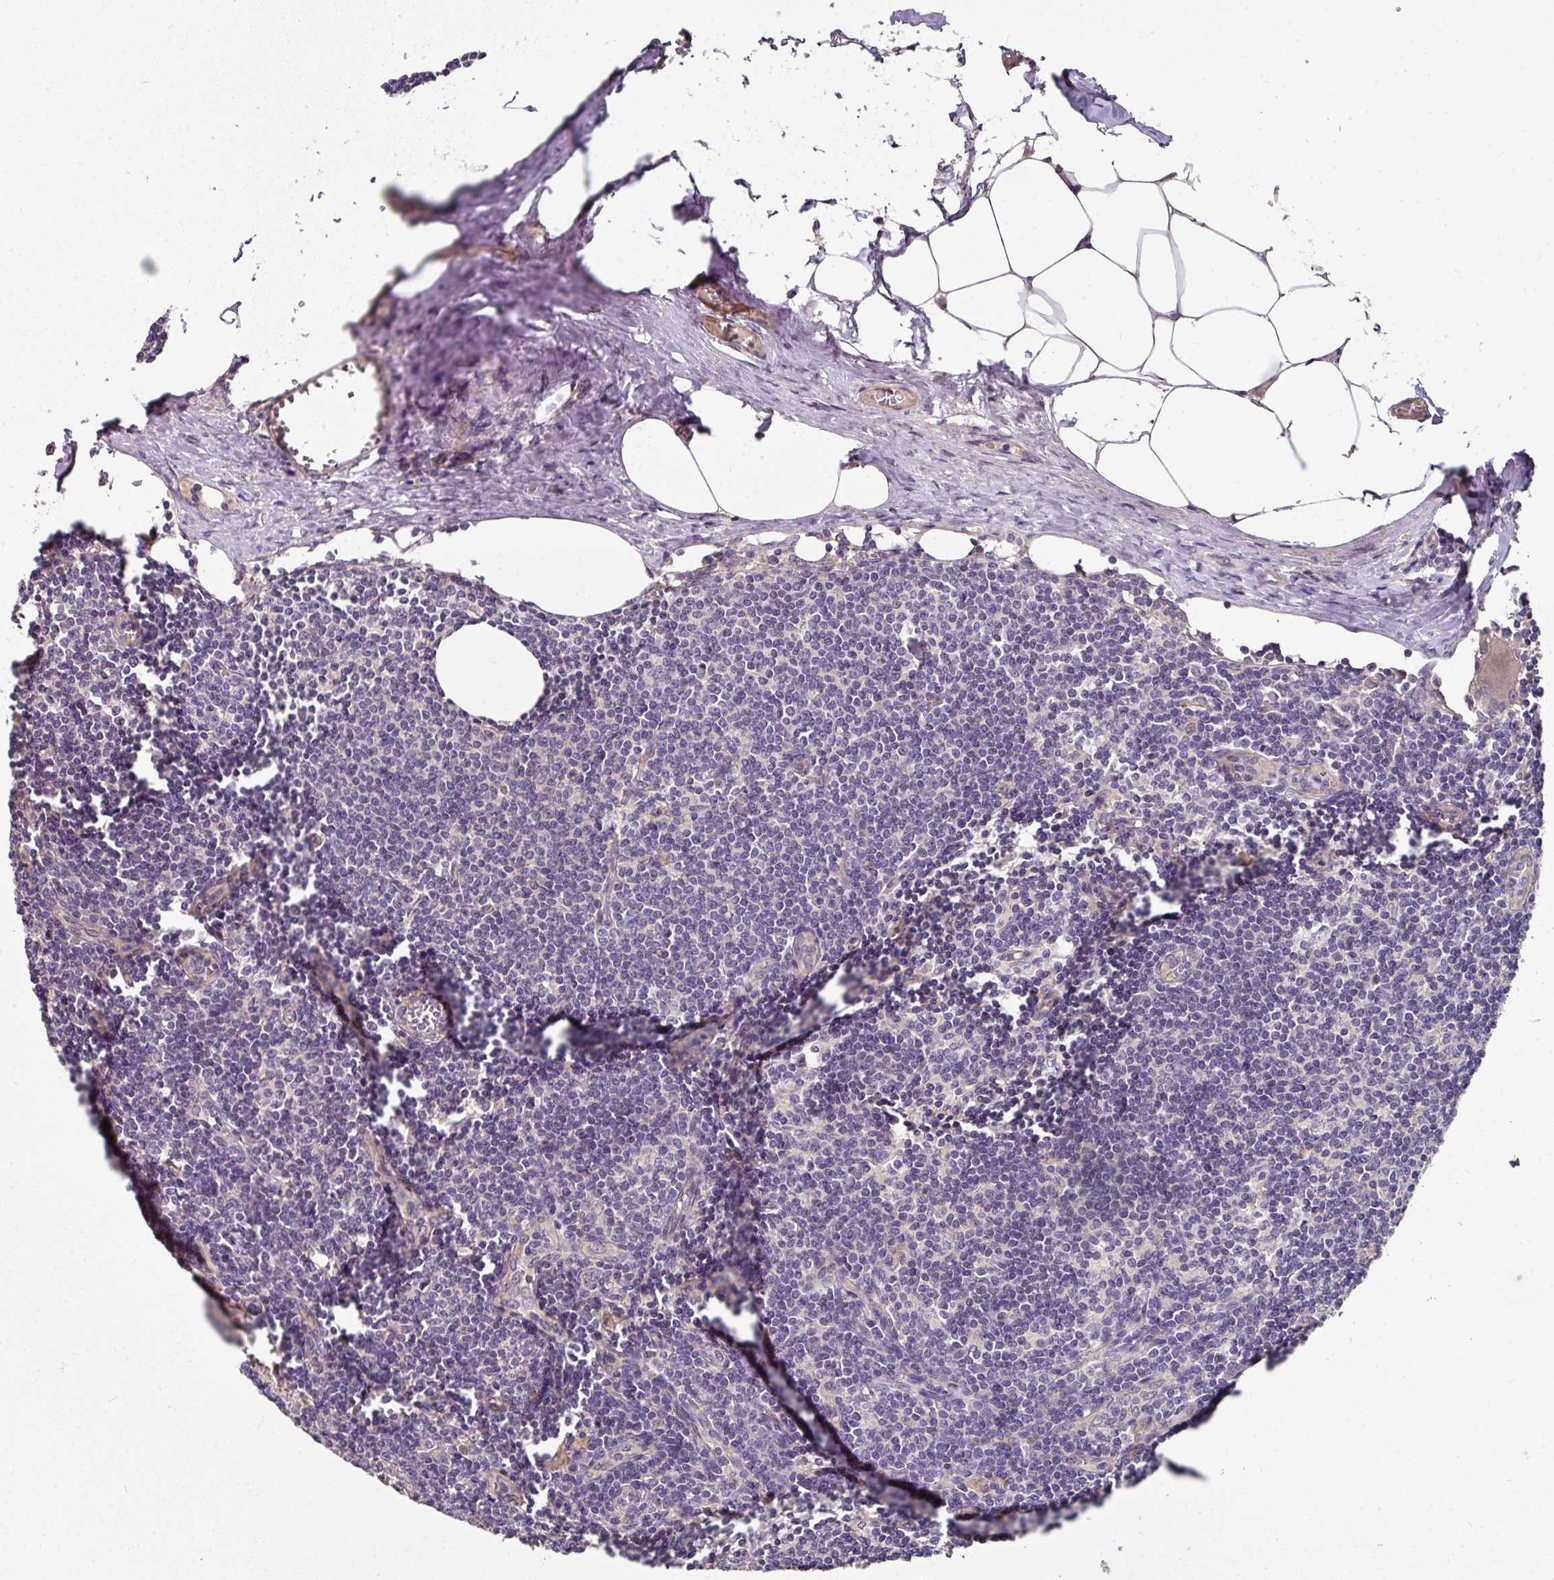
{"staining": {"intensity": "negative", "quantity": "none", "location": "none"}, "tissue": "lymph node", "cell_type": "Germinal center cells", "image_type": "normal", "snomed": [{"axis": "morphology", "description": "Normal tissue, NOS"}, {"axis": "topography", "description": "Lymph node"}], "caption": "DAB immunohistochemical staining of unremarkable lymph node exhibits no significant positivity in germinal center cells.", "gene": "C4orf48", "patient": {"sex": "female", "age": 59}}